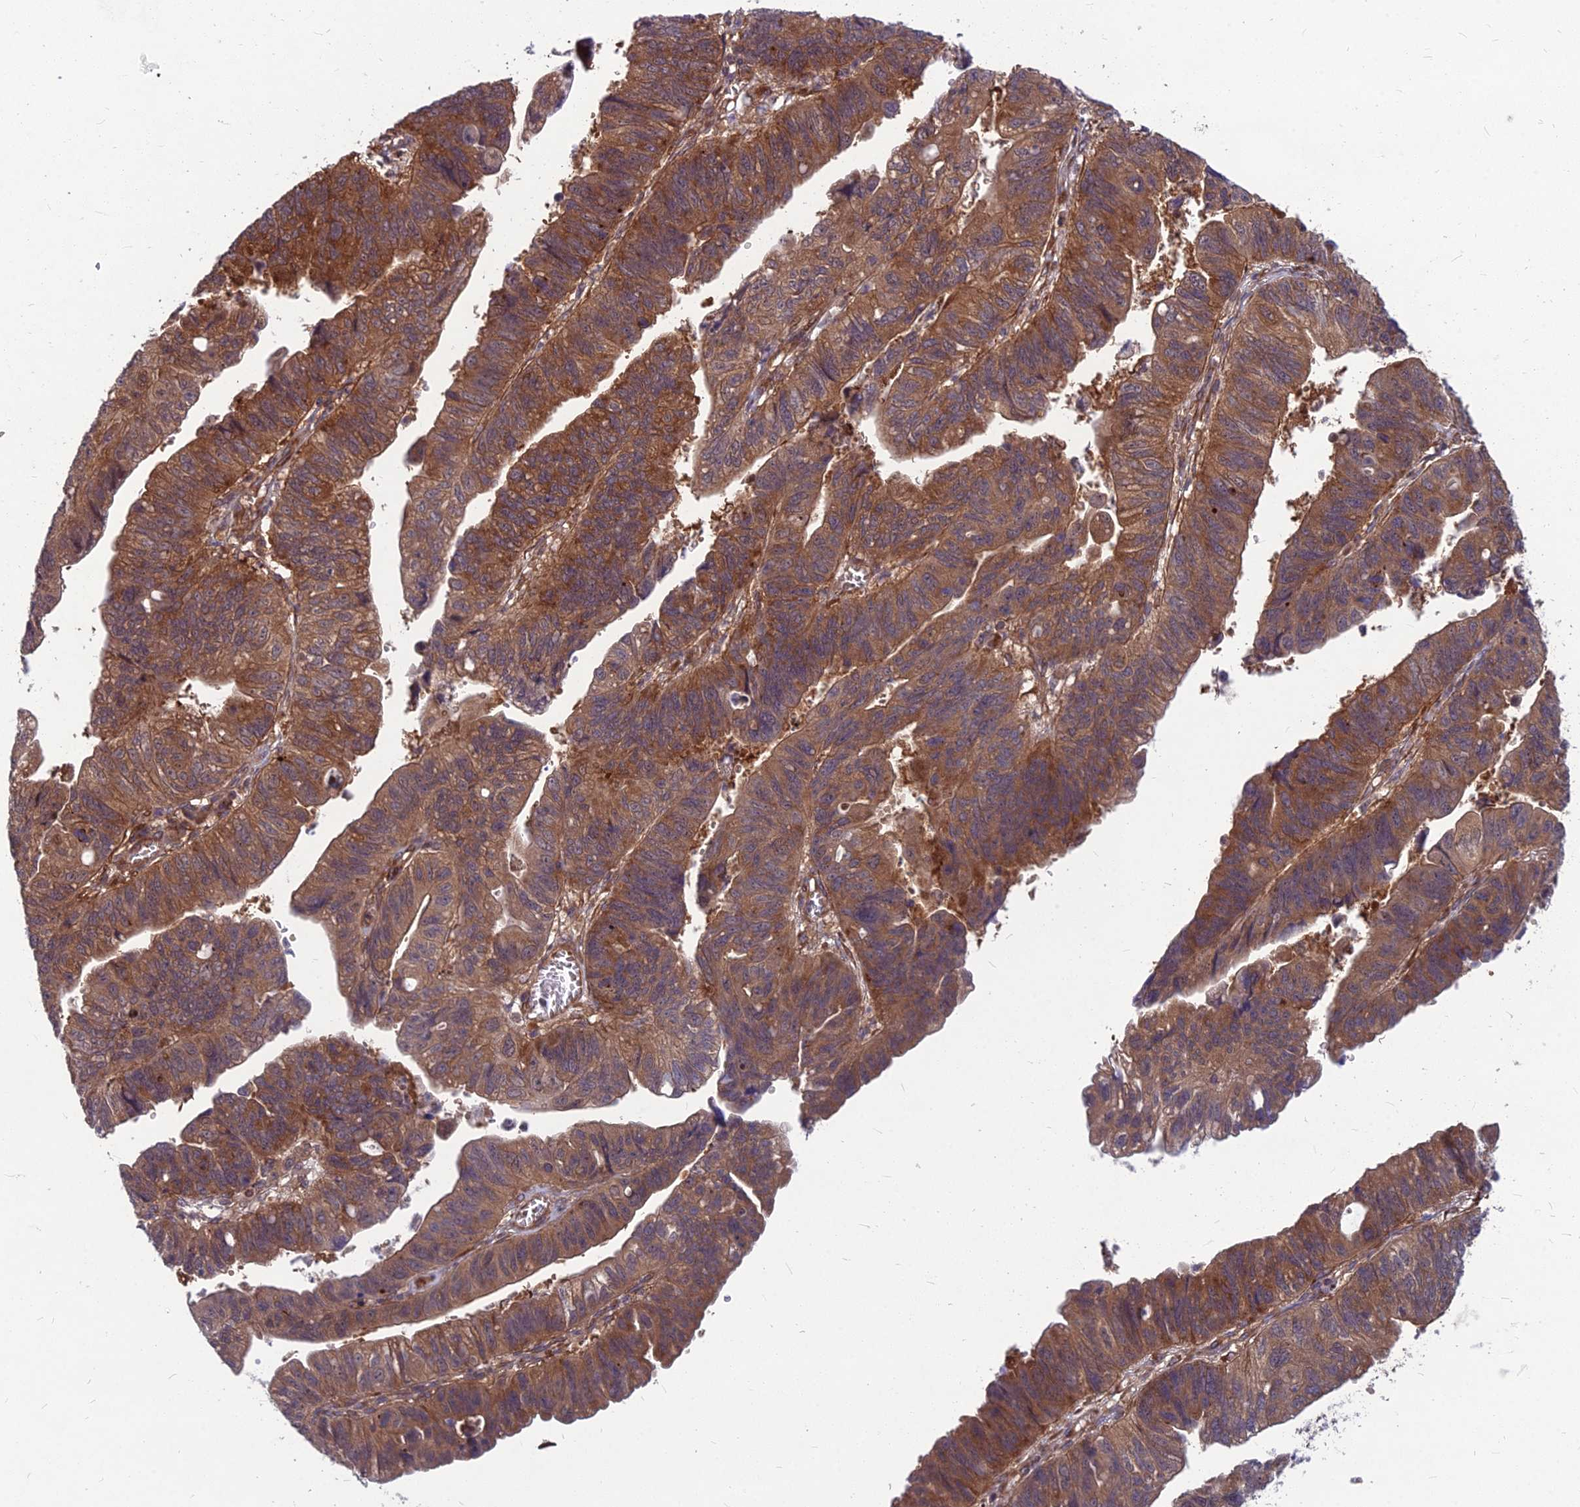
{"staining": {"intensity": "moderate", "quantity": ">75%", "location": "cytoplasmic/membranous"}, "tissue": "stomach cancer", "cell_type": "Tumor cells", "image_type": "cancer", "snomed": [{"axis": "morphology", "description": "Adenocarcinoma, NOS"}, {"axis": "topography", "description": "Stomach"}], "caption": "Human adenocarcinoma (stomach) stained with a brown dye exhibits moderate cytoplasmic/membranous positive positivity in about >75% of tumor cells.", "gene": "MFSD8", "patient": {"sex": "male", "age": 59}}